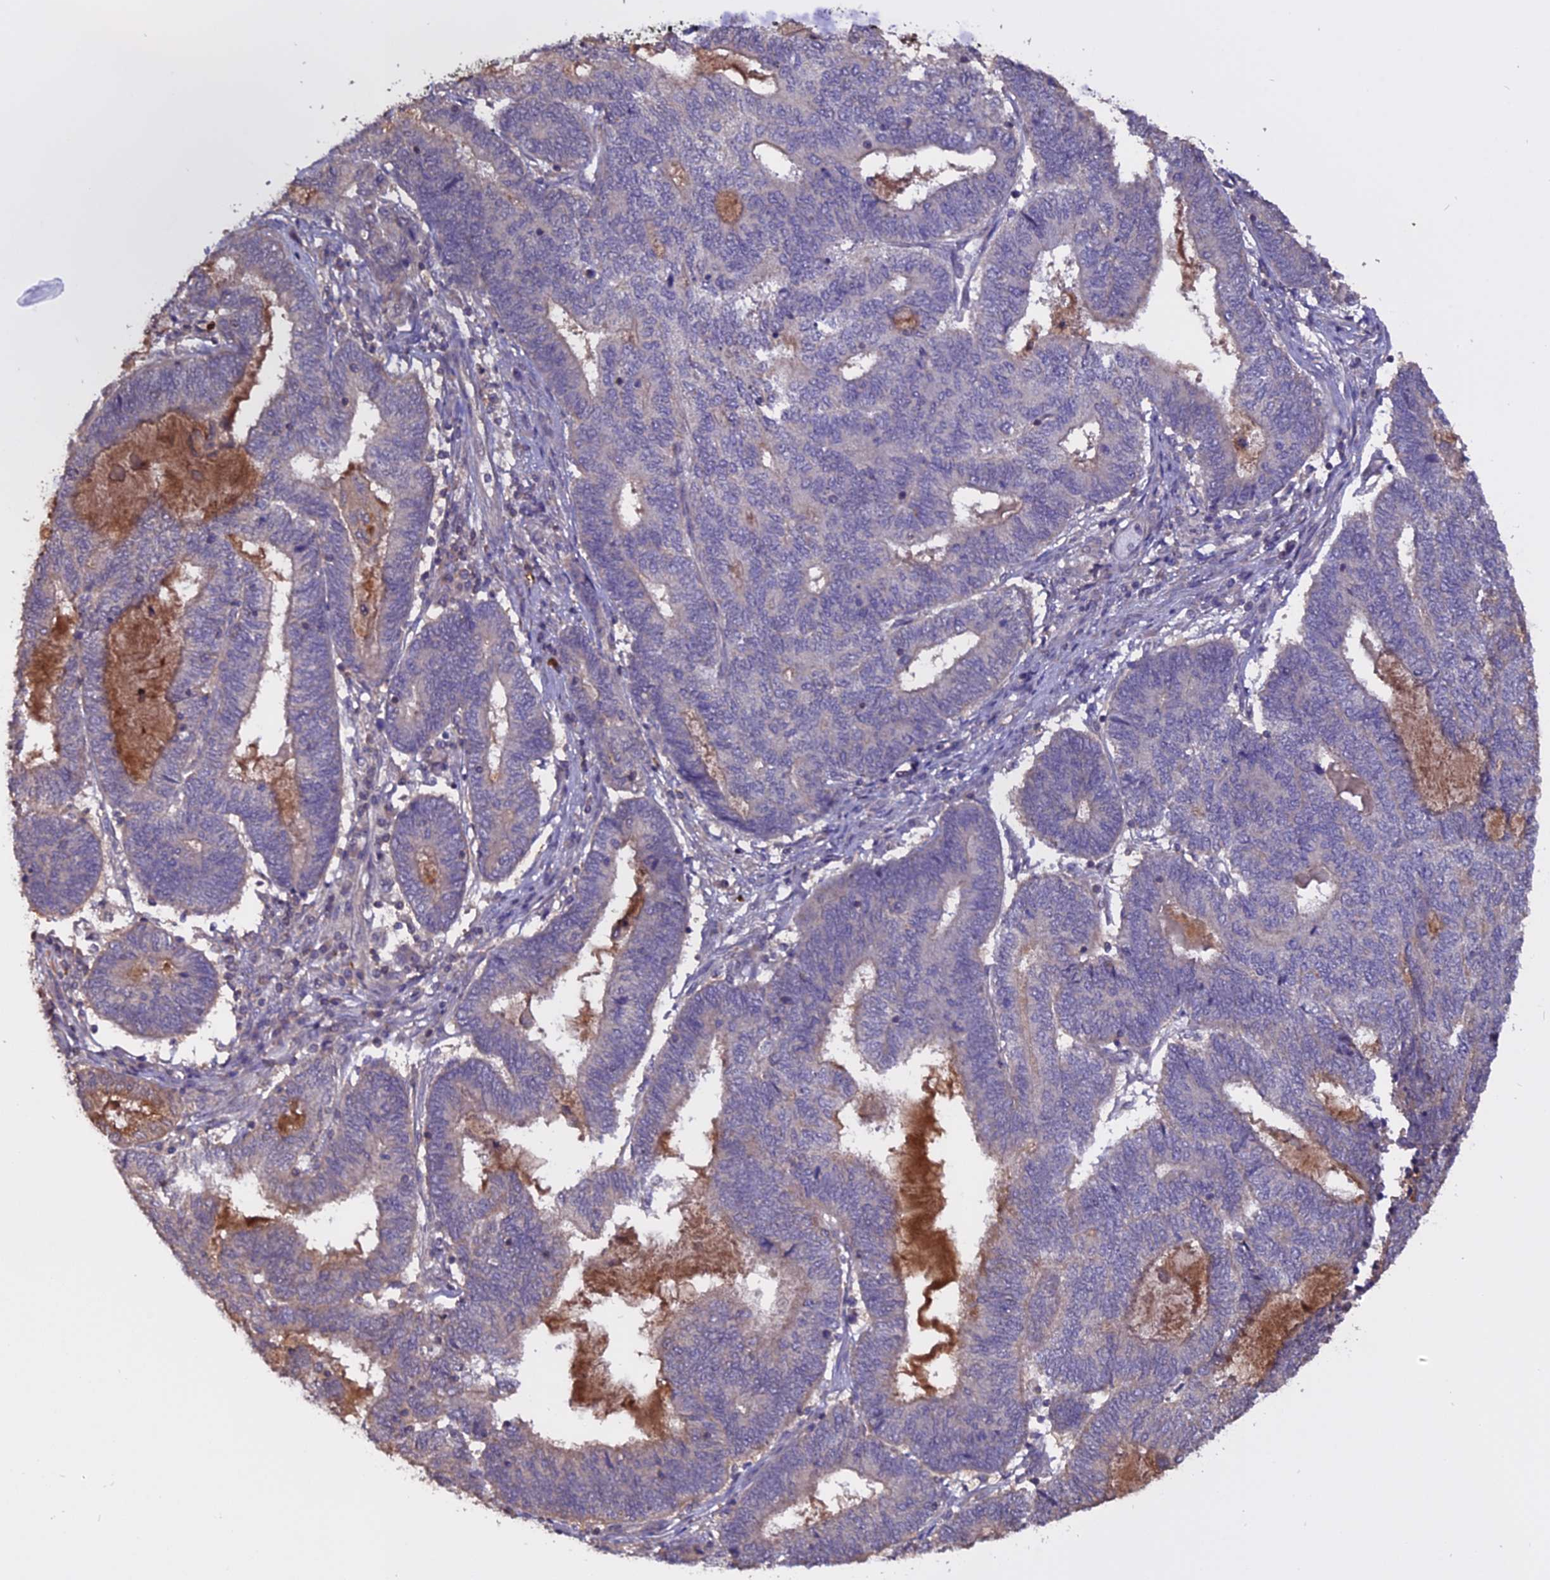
{"staining": {"intensity": "negative", "quantity": "none", "location": "none"}, "tissue": "endometrial cancer", "cell_type": "Tumor cells", "image_type": "cancer", "snomed": [{"axis": "morphology", "description": "Adenocarcinoma, NOS"}, {"axis": "topography", "description": "Uterus"}, {"axis": "topography", "description": "Endometrium"}], "caption": "Micrograph shows no significant protein expression in tumor cells of endometrial cancer.", "gene": "CARMIL2", "patient": {"sex": "female", "age": 70}}